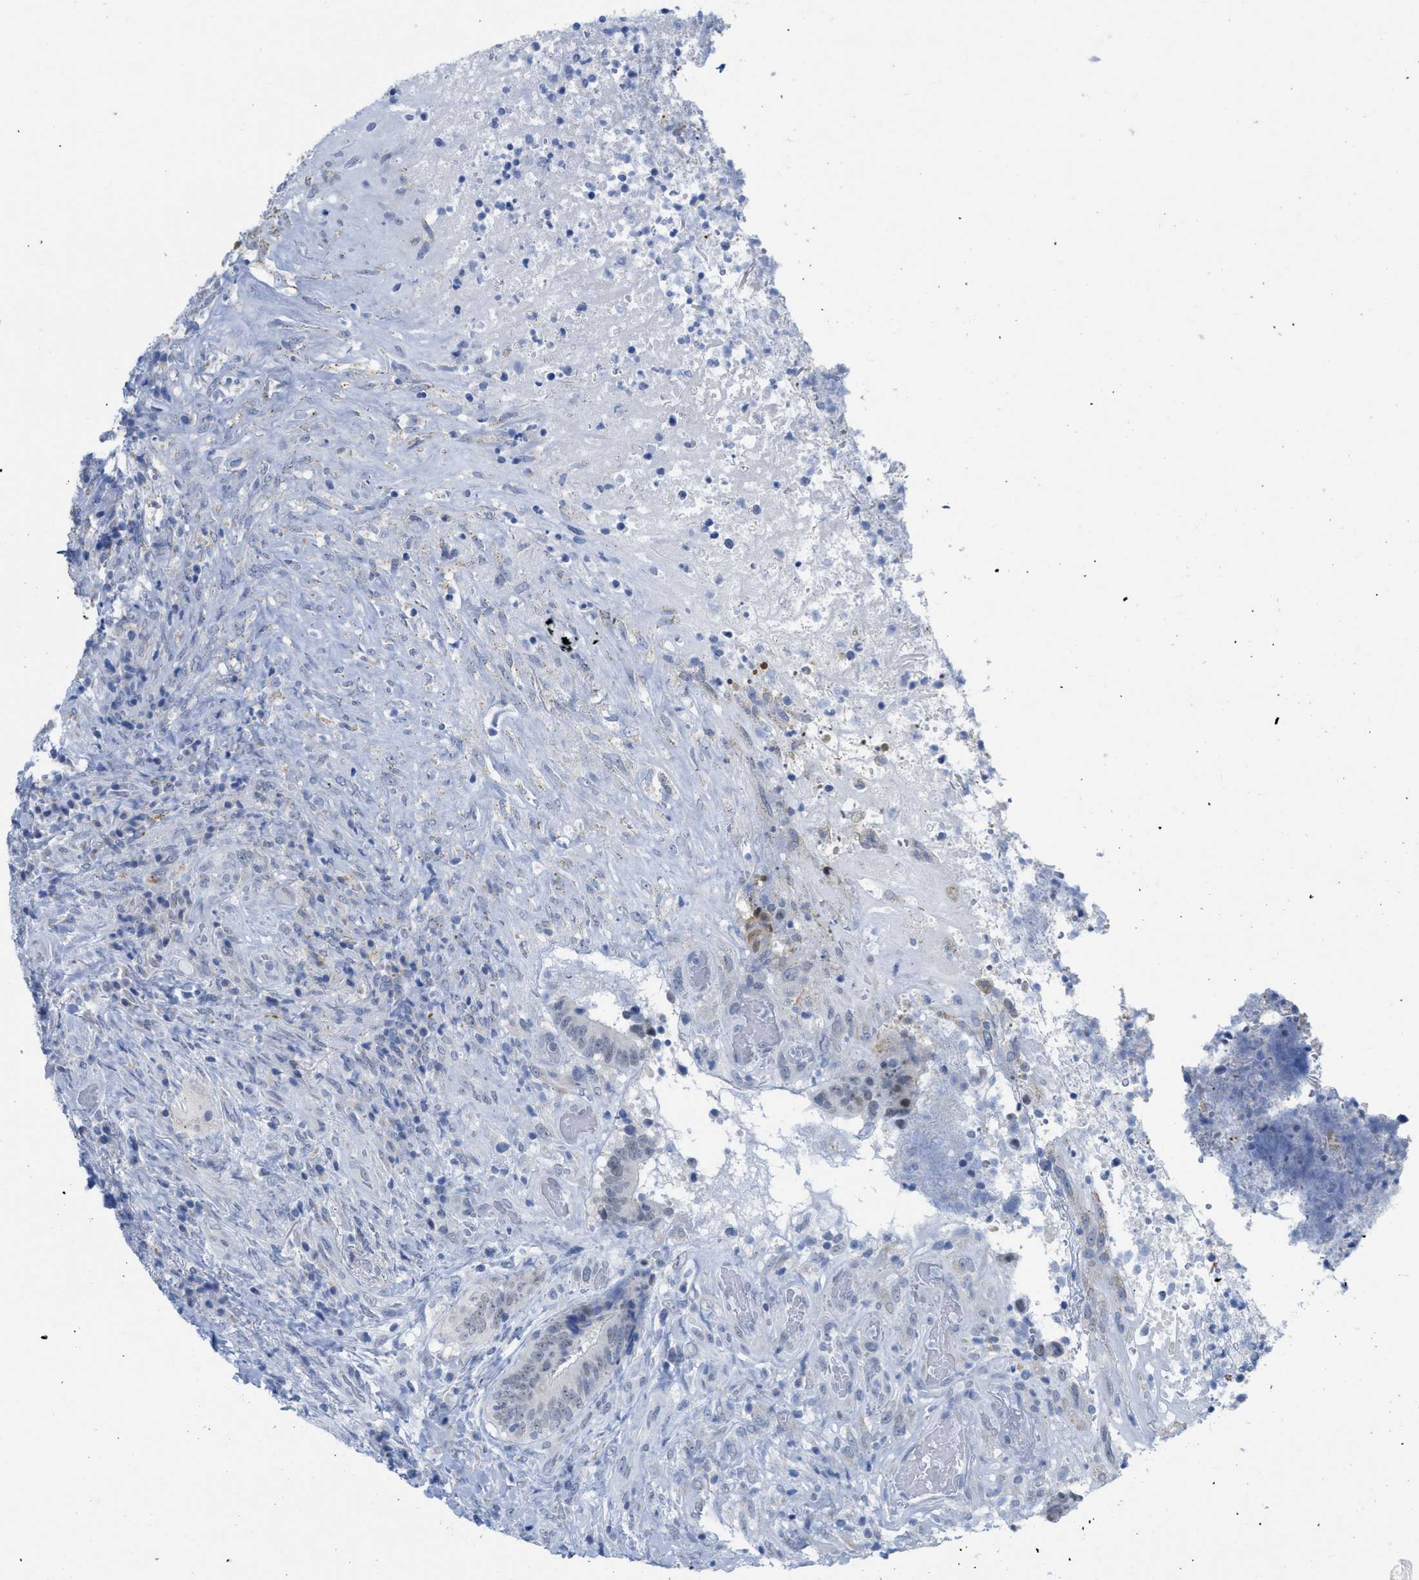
{"staining": {"intensity": "negative", "quantity": "none", "location": "none"}, "tissue": "colorectal cancer", "cell_type": "Tumor cells", "image_type": "cancer", "snomed": [{"axis": "morphology", "description": "Adenocarcinoma, NOS"}, {"axis": "topography", "description": "Rectum"}], "caption": "Immunohistochemistry (IHC) image of colorectal adenocarcinoma stained for a protein (brown), which demonstrates no positivity in tumor cells.", "gene": "WDR4", "patient": {"sex": "male", "age": 72}}